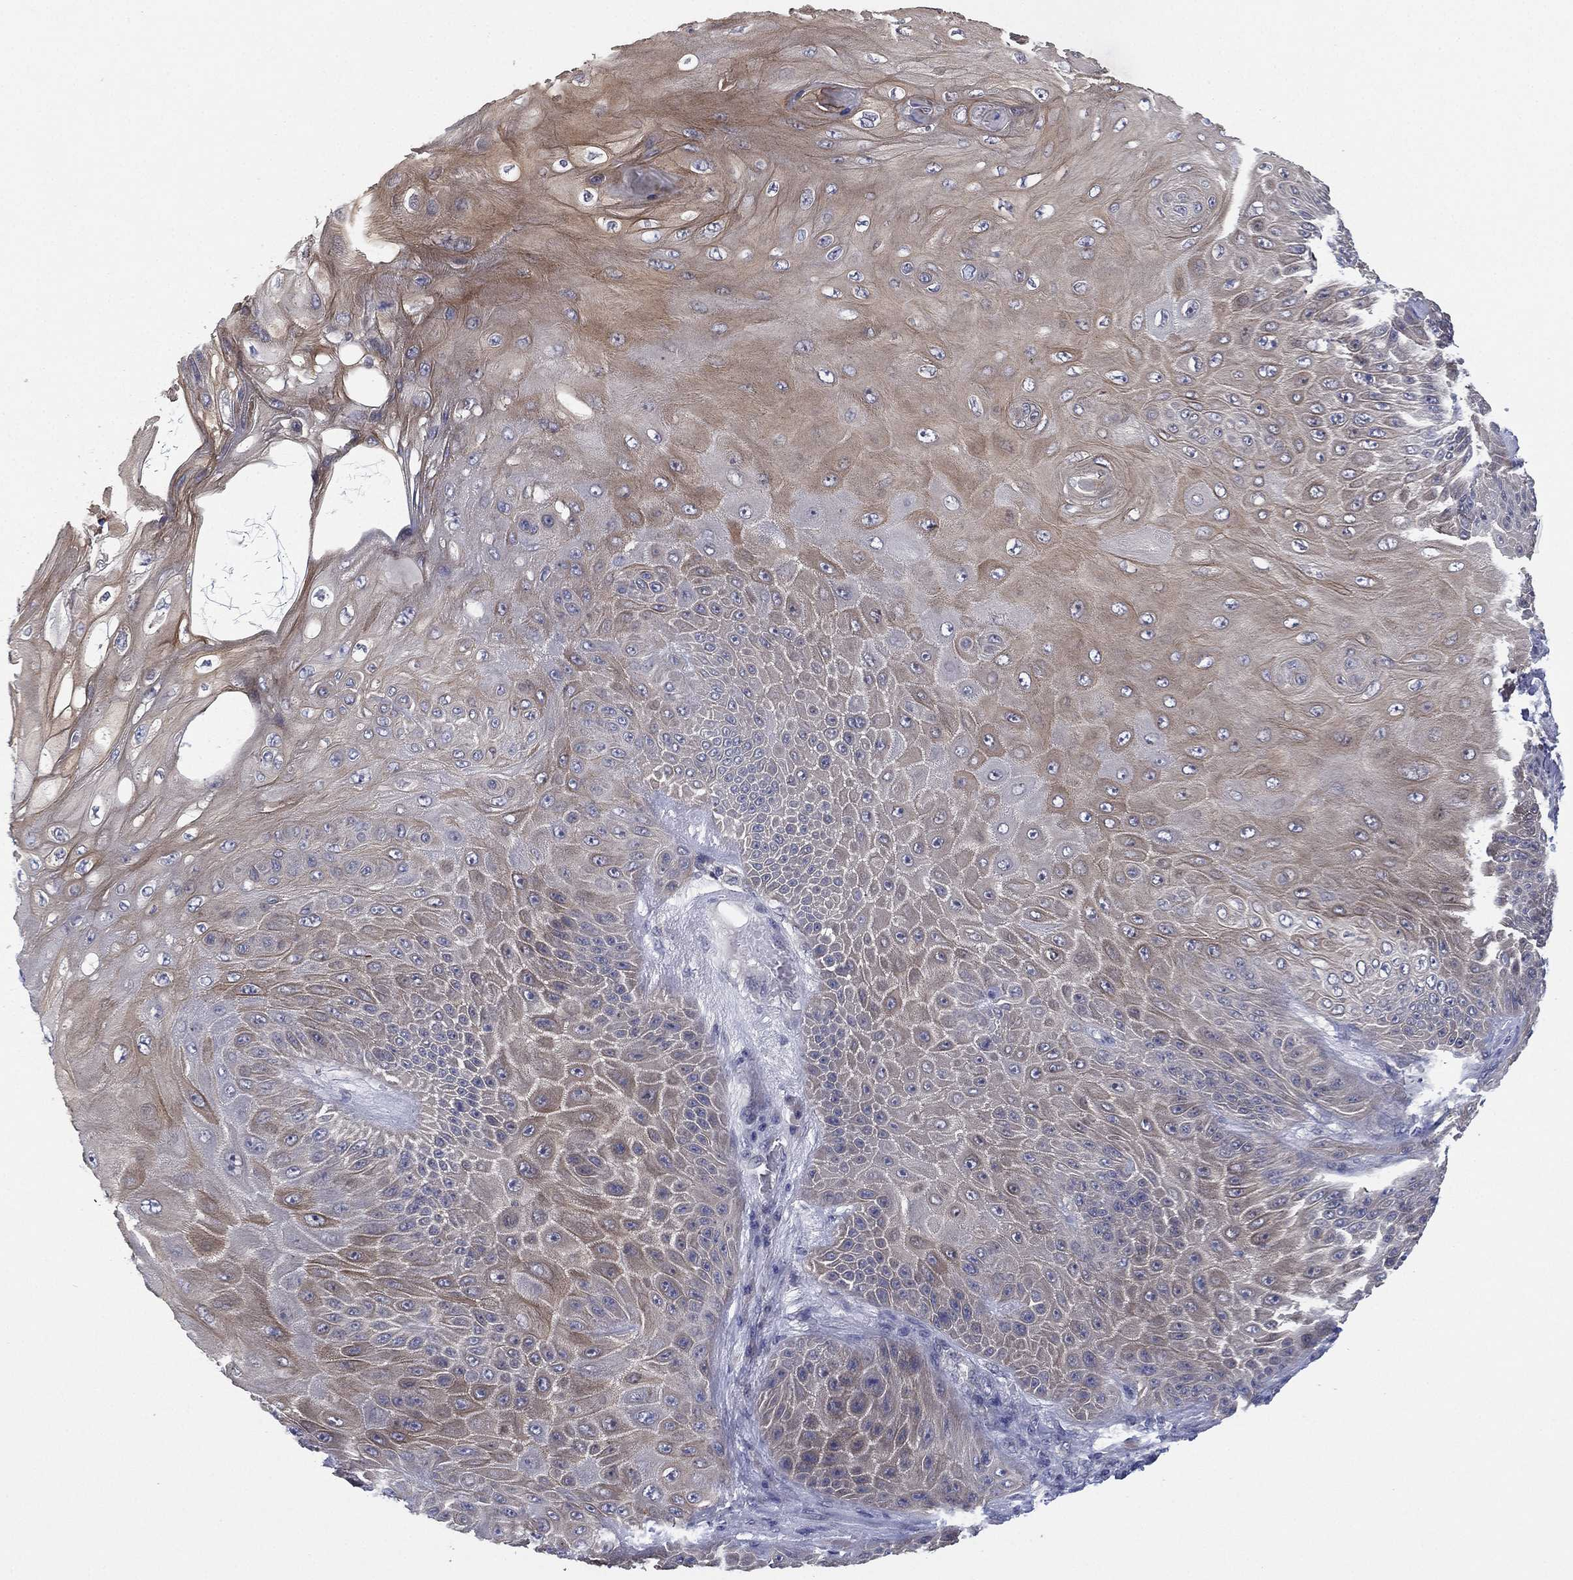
{"staining": {"intensity": "moderate", "quantity": ">75%", "location": "cytoplasmic/membranous"}, "tissue": "skin cancer", "cell_type": "Tumor cells", "image_type": "cancer", "snomed": [{"axis": "morphology", "description": "Squamous cell carcinoma, NOS"}, {"axis": "topography", "description": "Skin"}], "caption": "Protein staining shows moderate cytoplasmic/membranous staining in approximately >75% of tumor cells in skin squamous cell carcinoma.", "gene": "MPP7", "patient": {"sex": "male", "age": 62}}